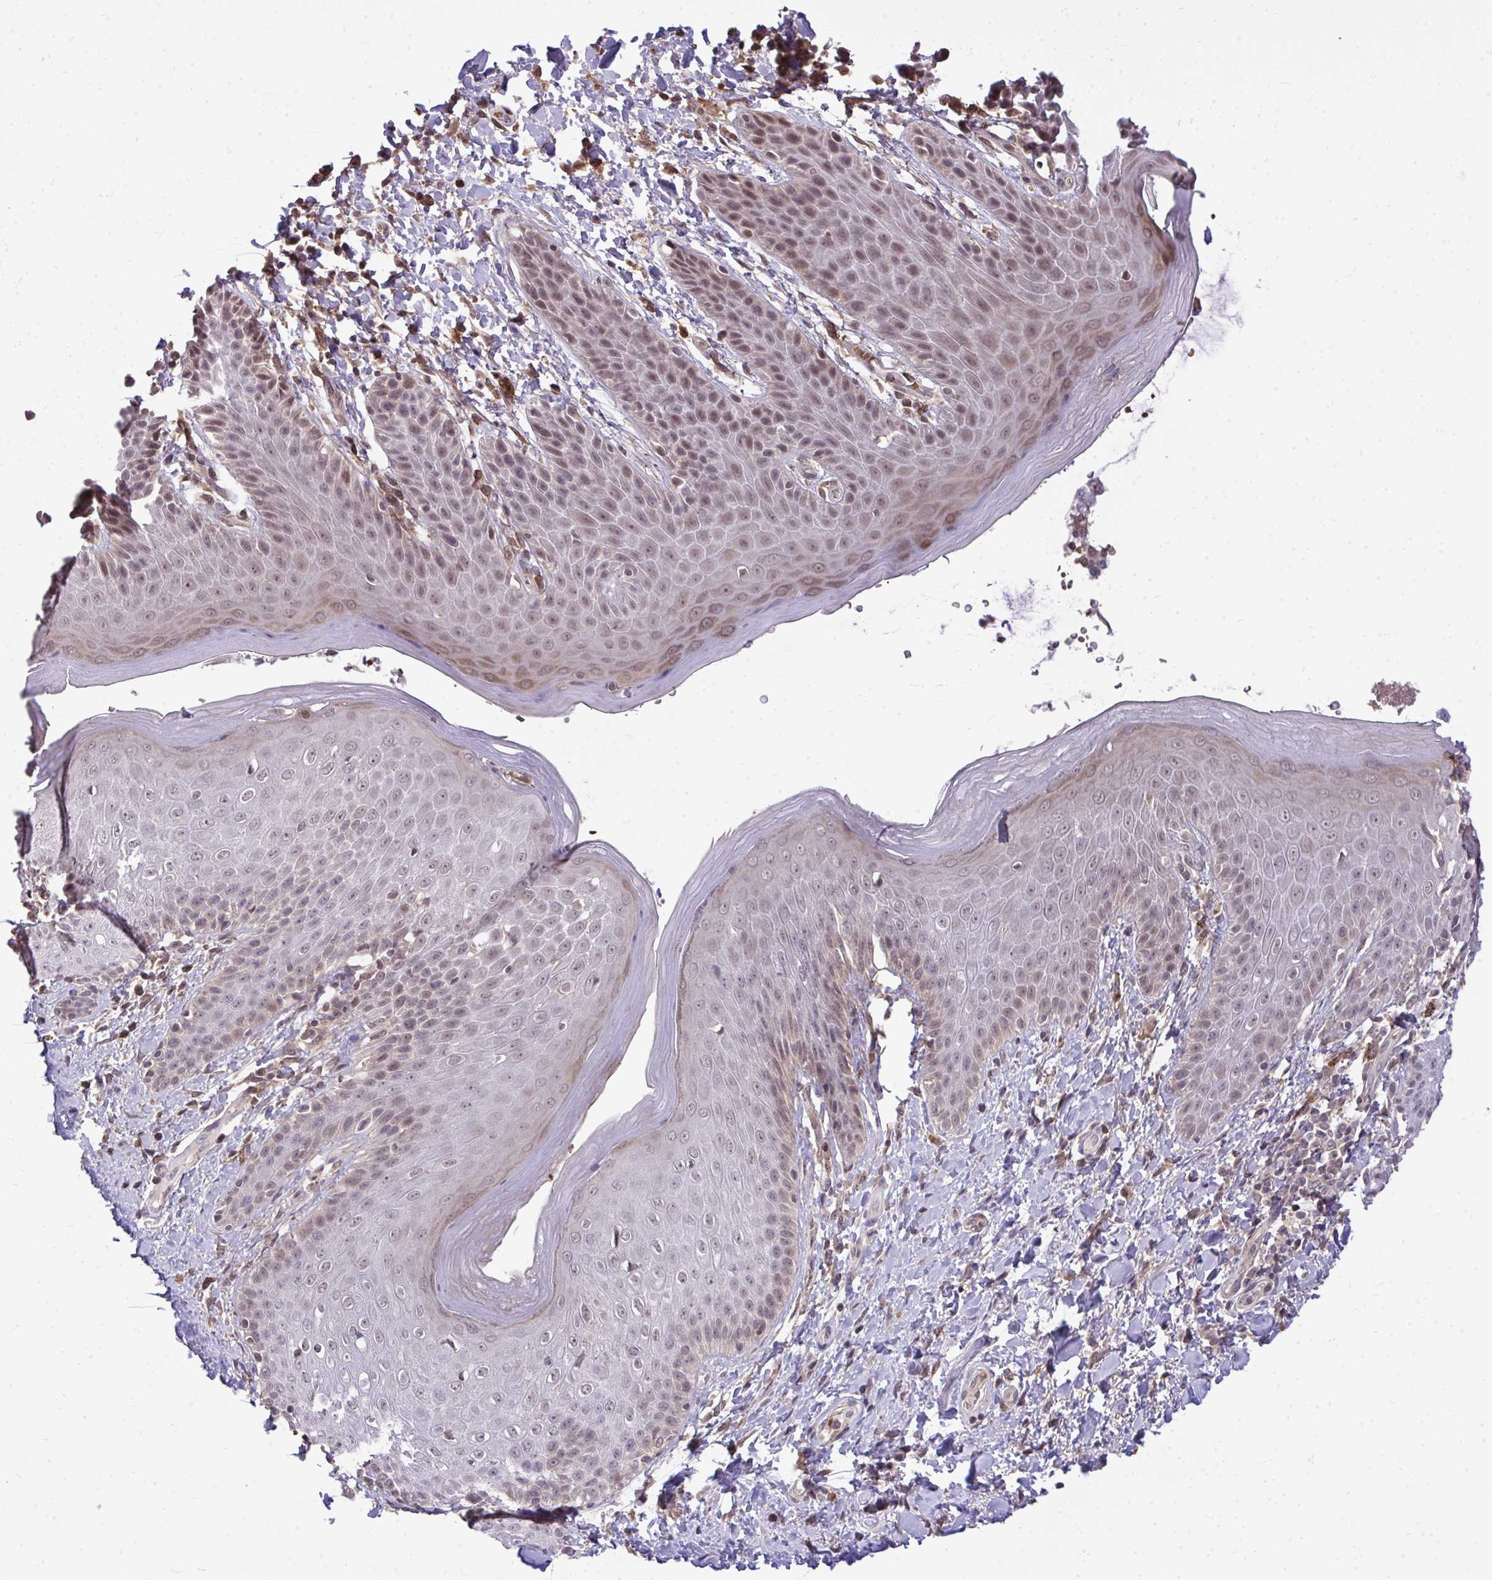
{"staining": {"intensity": "moderate", "quantity": "25%-75%", "location": "cytoplasmic/membranous,nuclear"}, "tissue": "skin", "cell_type": "Epidermal cells", "image_type": "normal", "snomed": [{"axis": "morphology", "description": "Normal tissue, NOS"}, {"axis": "topography", "description": "Anal"}, {"axis": "topography", "description": "Peripheral nerve tissue"}], "caption": "Human skin stained for a protein (brown) reveals moderate cytoplasmic/membranous,nuclear positive positivity in about 25%-75% of epidermal cells.", "gene": "ZSCAN9", "patient": {"sex": "male", "age": 51}}